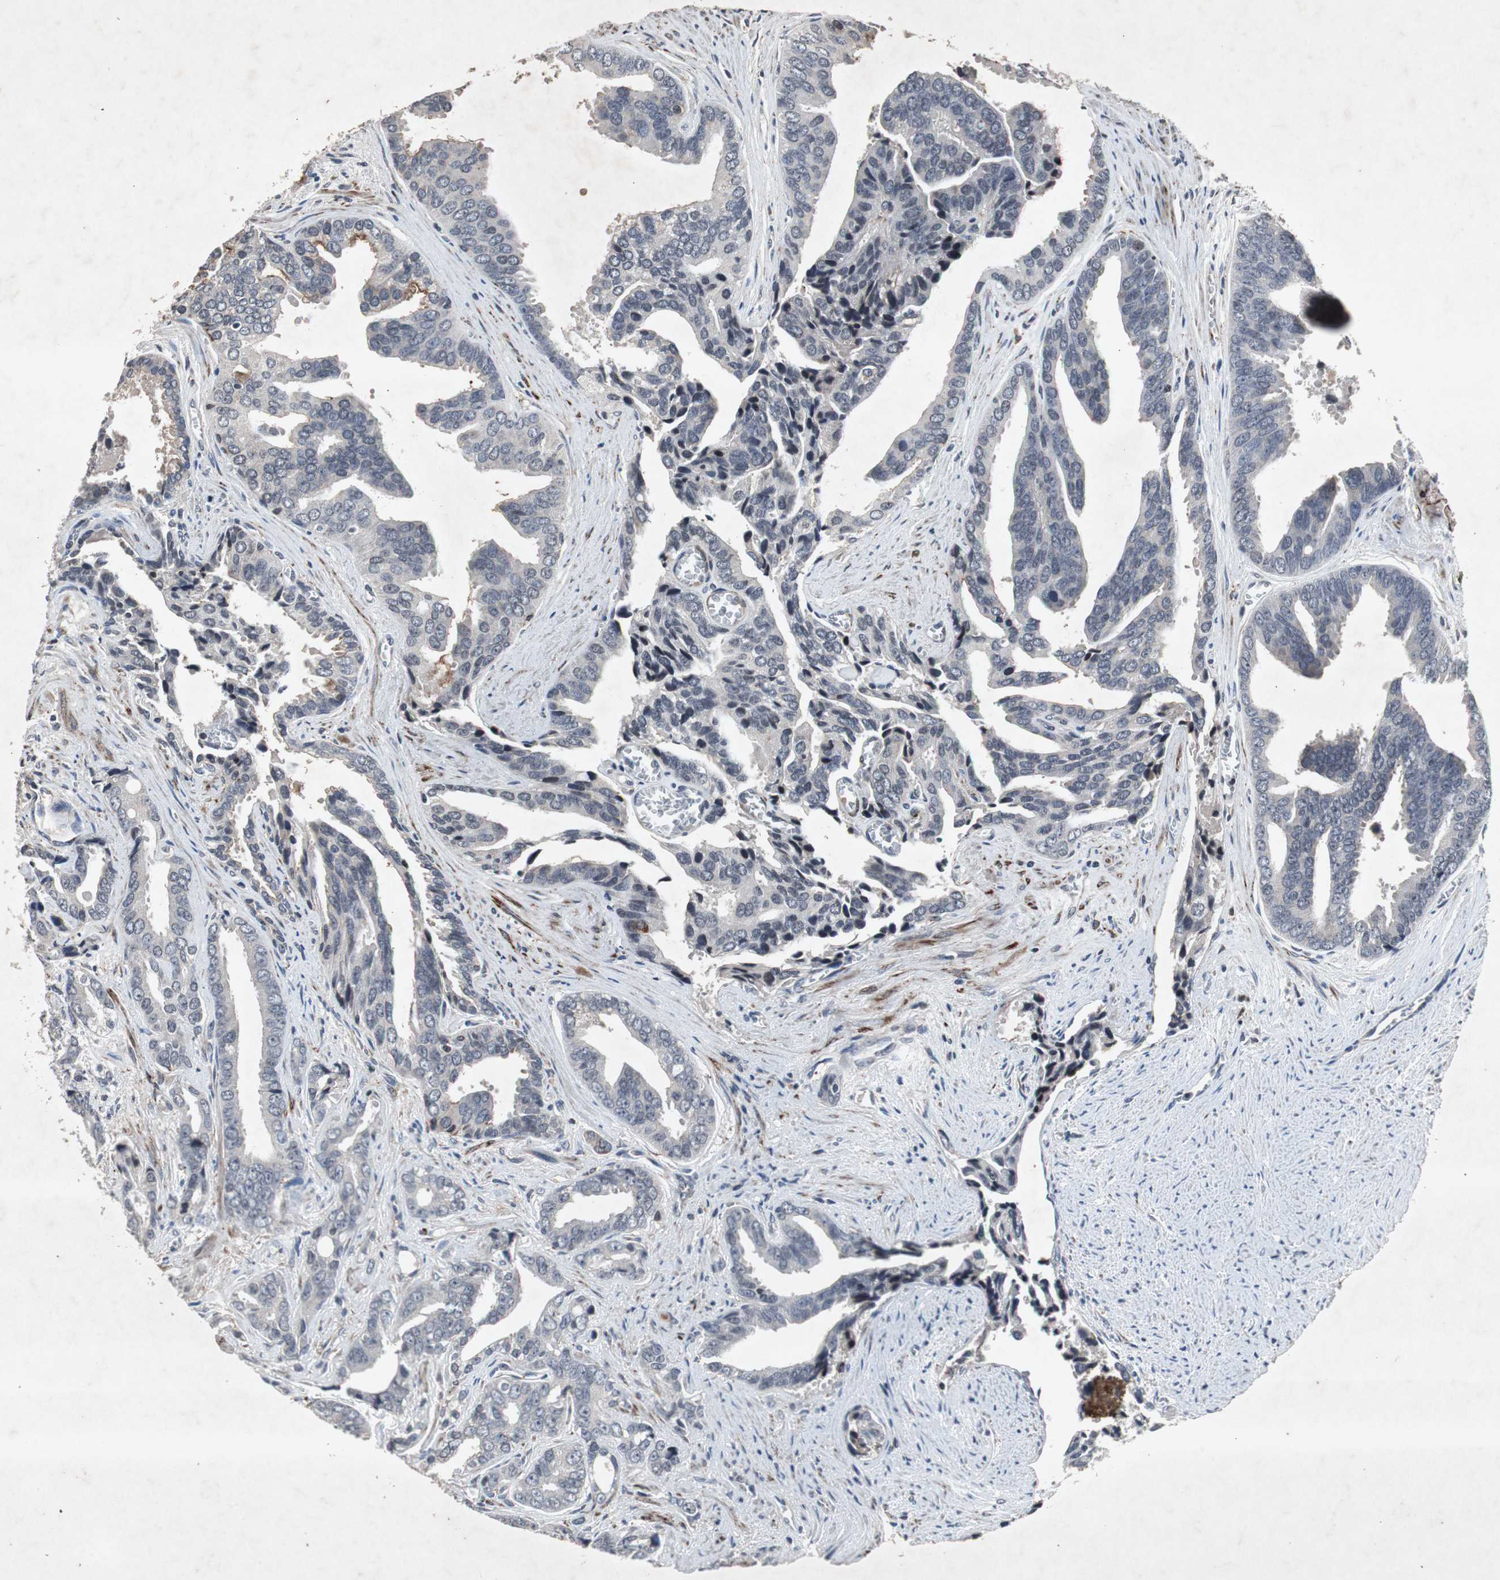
{"staining": {"intensity": "negative", "quantity": "none", "location": "none"}, "tissue": "prostate cancer", "cell_type": "Tumor cells", "image_type": "cancer", "snomed": [{"axis": "morphology", "description": "Adenocarcinoma, High grade"}, {"axis": "topography", "description": "Prostate"}], "caption": "IHC photomicrograph of neoplastic tissue: prostate cancer (adenocarcinoma (high-grade)) stained with DAB (3,3'-diaminobenzidine) exhibits no significant protein positivity in tumor cells. (Brightfield microscopy of DAB (3,3'-diaminobenzidine) immunohistochemistry at high magnification).", "gene": "CRADD", "patient": {"sex": "male", "age": 67}}